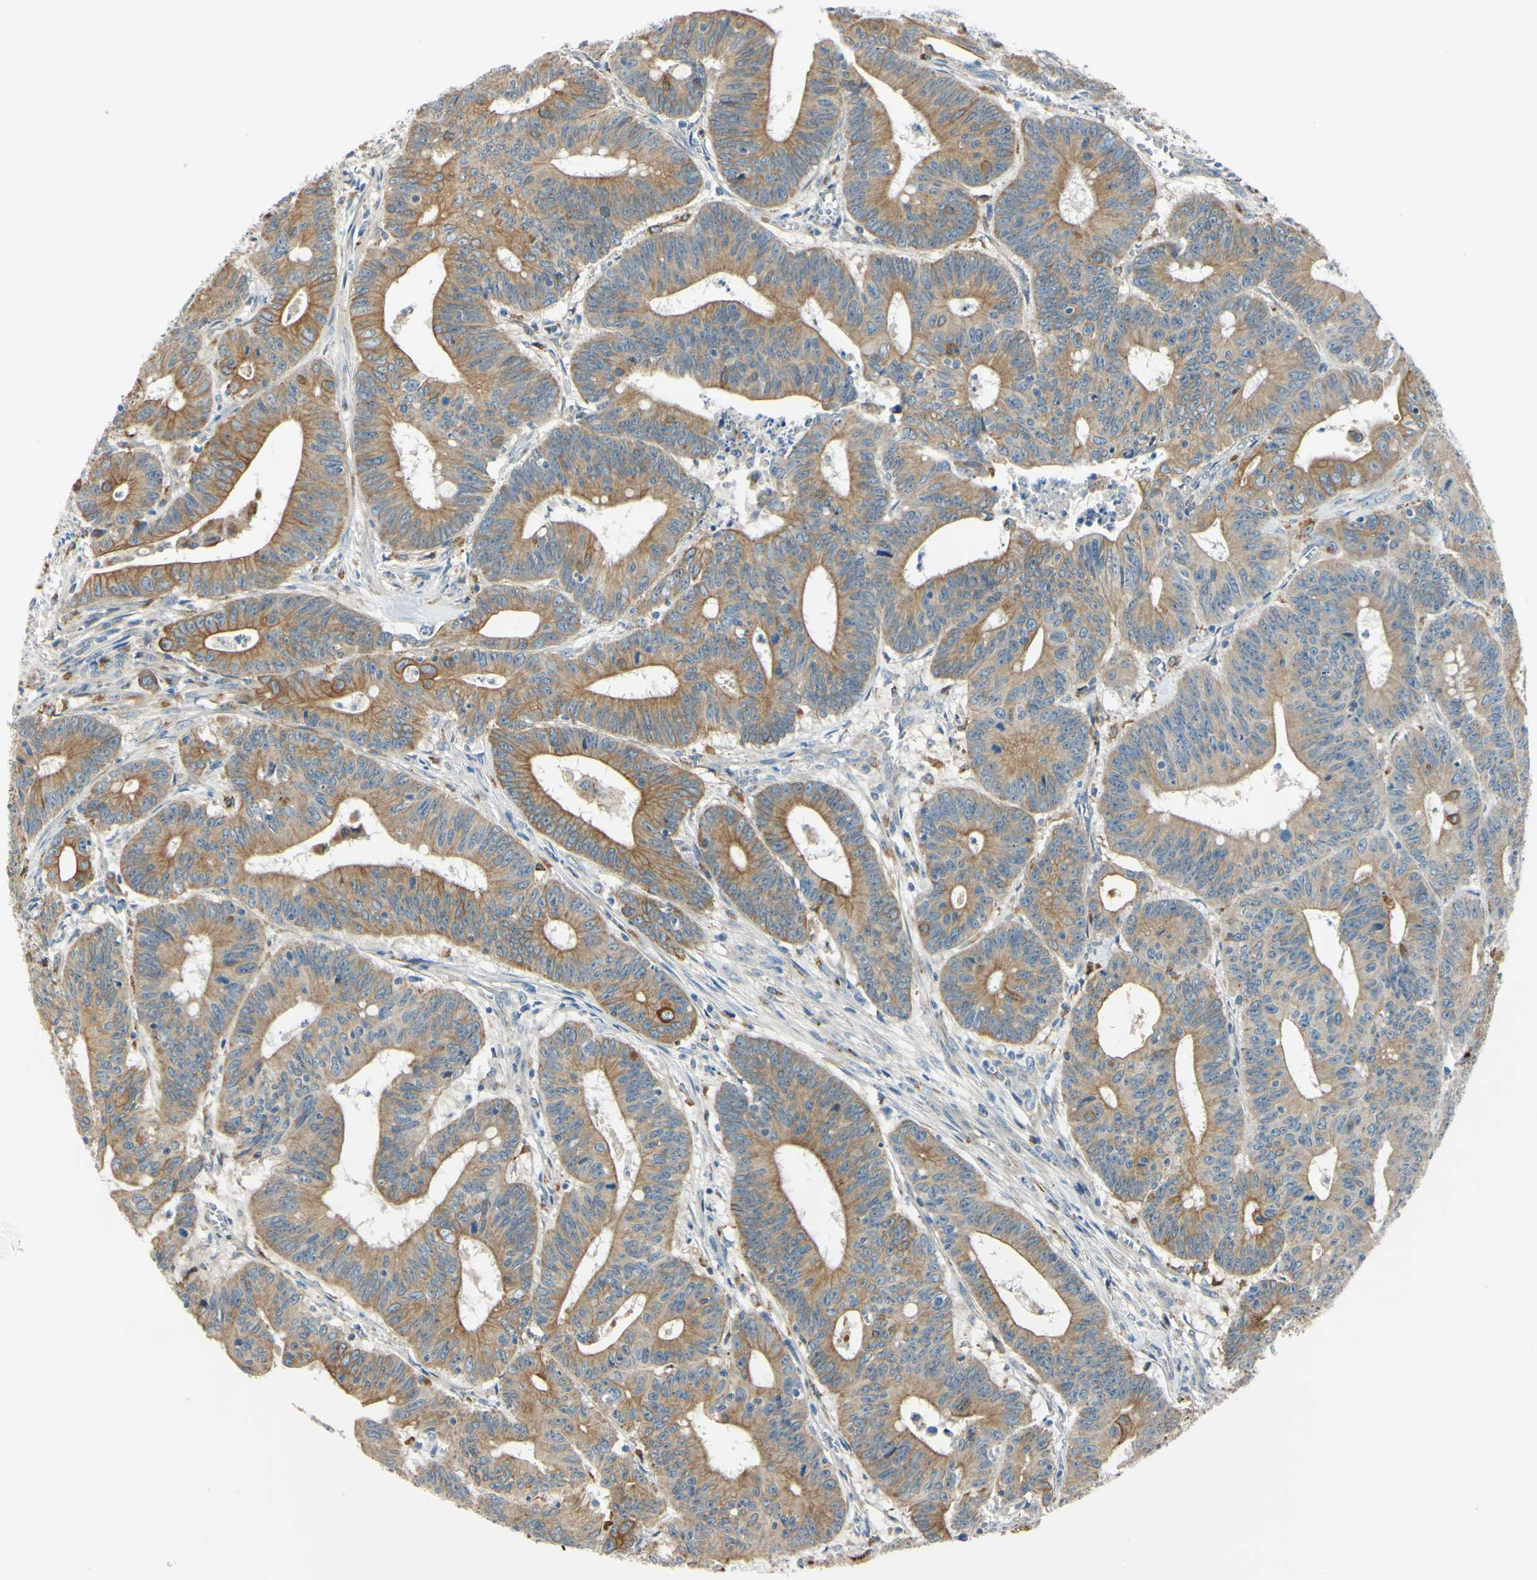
{"staining": {"intensity": "moderate", "quantity": ">75%", "location": "cytoplasmic/membranous"}, "tissue": "colorectal cancer", "cell_type": "Tumor cells", "image_type": "cancer", "snomed": [{"axis": "morphology", "description": "Adenocarcinoma, NOS"}, {"axis": "topography", "description": "Colon"}], "caption": "The histopathology image exhibits immunohistochemical staining of colorectal adenocarcinoma. There is moderate cytoplasmic/membranous positivity is seen in approximately >75% of tumor cells. (DAB IHC, brown staining for protein, blue staining for nuclei).", "gene": "LAMA3", "patient": {"sex": "male", "age": 45}}